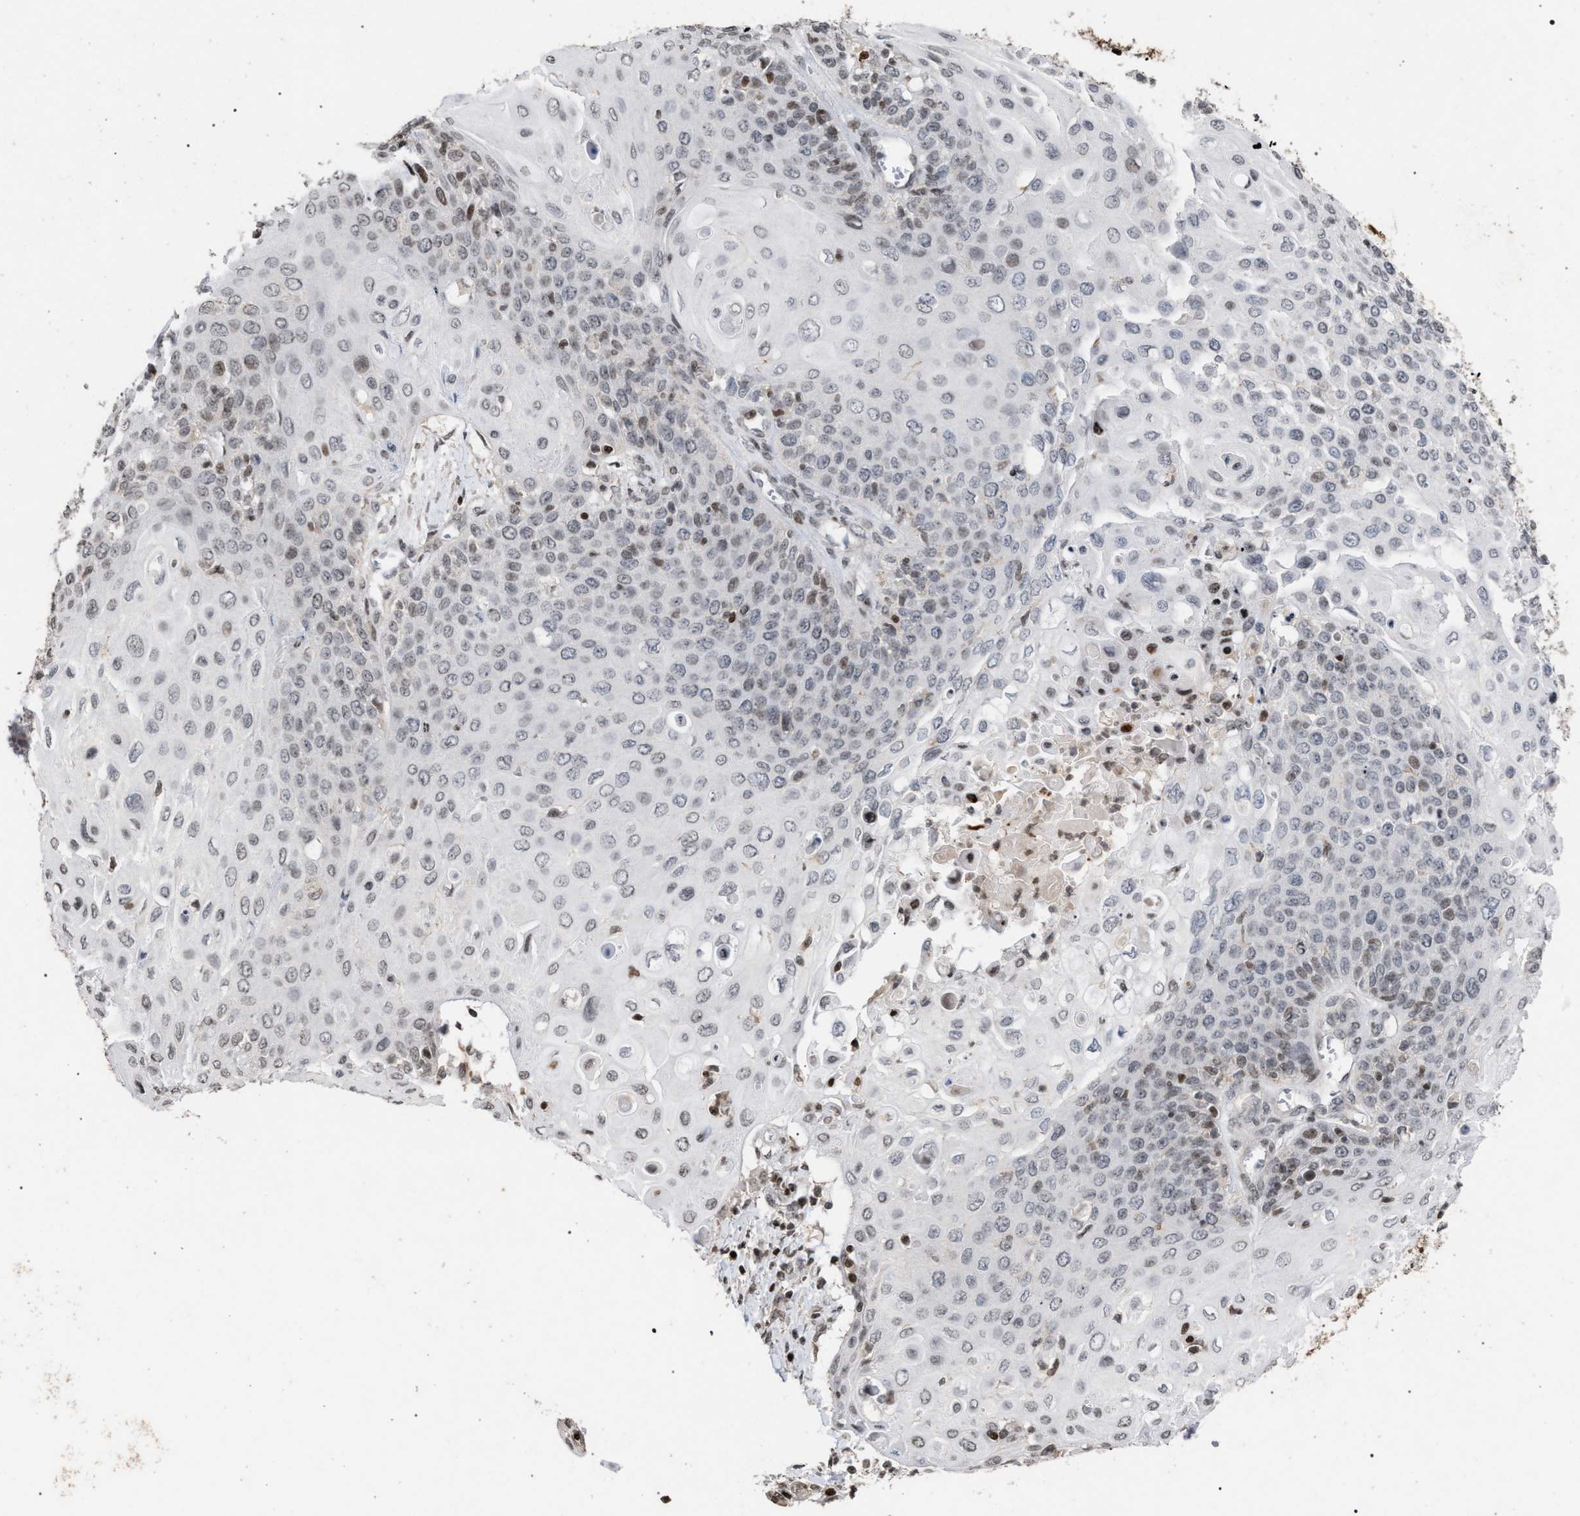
{"staining": {"intensity": "weak", "quantity": "<25%", "location": "nuclear"}, "tissue": "cervical cancer", "cell_type": "Tumor cells", "image_type": "cancer", "snomed": [{"axis": "morphology", "description": "Squamous cell carcinoma, NOS"}, {"axis": "topography", "description": "Cervix"}], "caption": "An immunohistochemistry (IHC) photomicrograph of cervical cancer is shown. There is no staining in tumor cells of cervical cancer.", "gene": "FOXD3", "patient": {"sex": "female", "age": 39}}